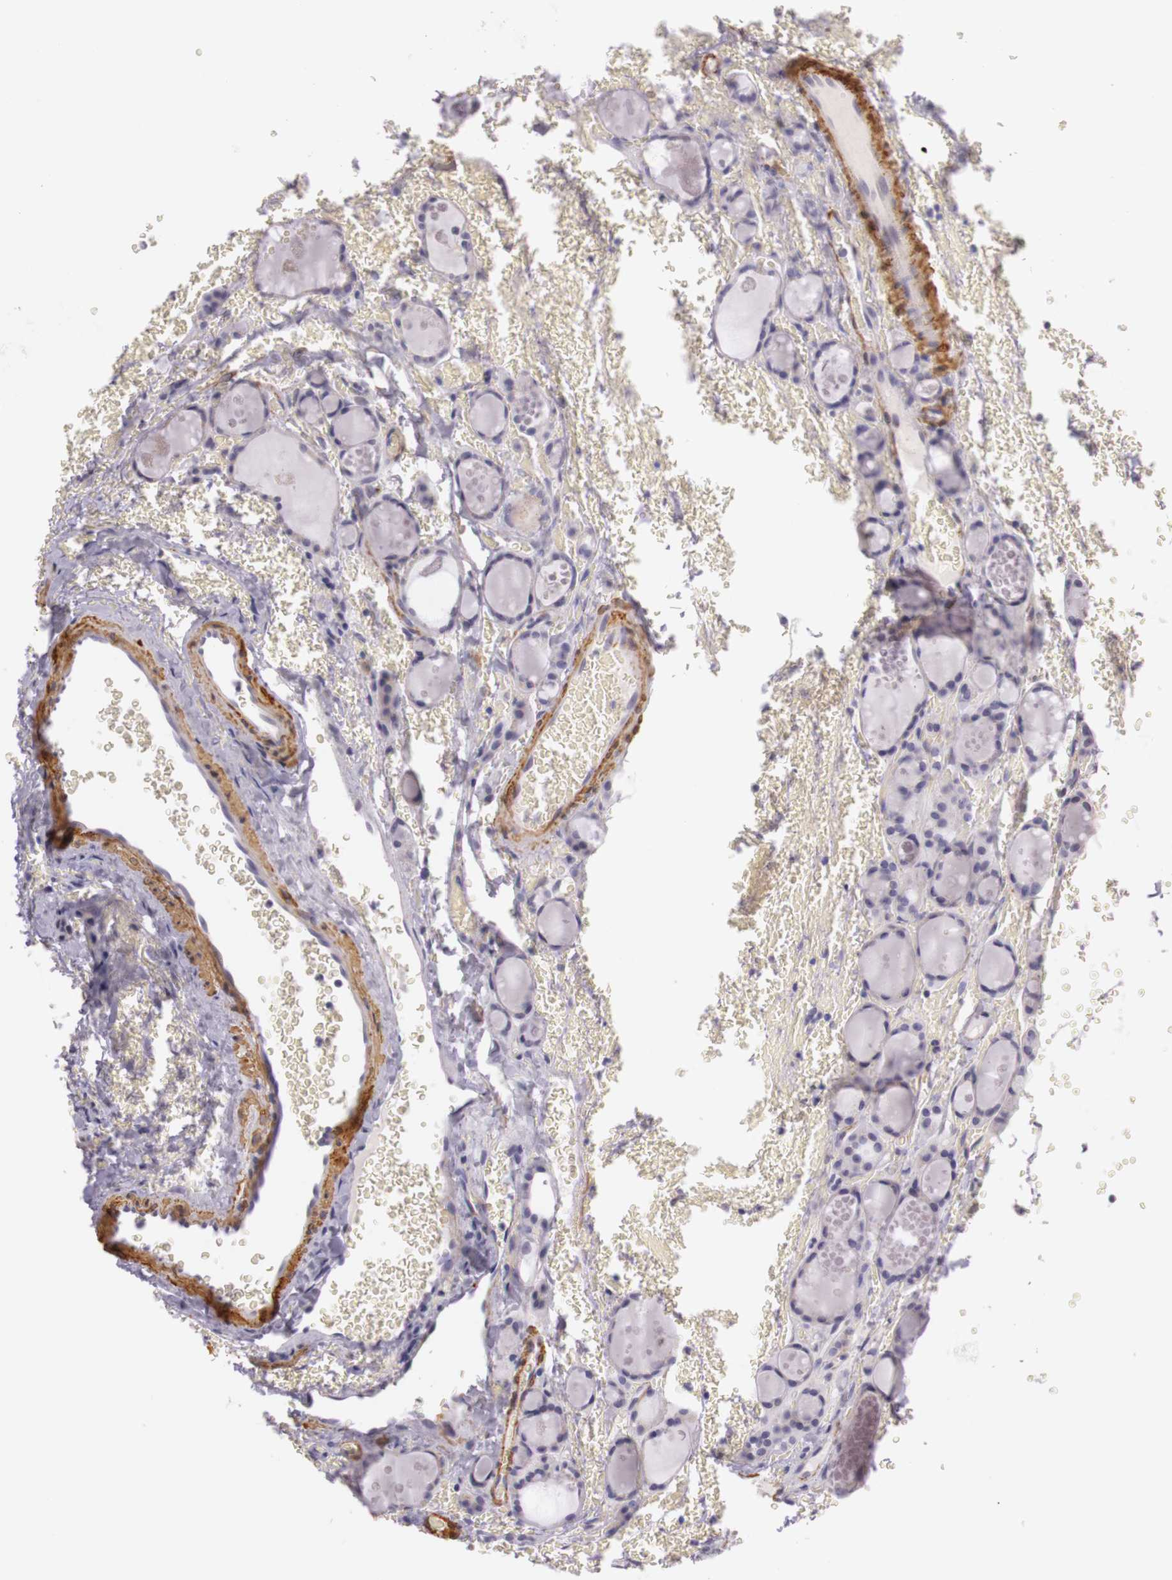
{"staining": {"intensity": "negative", "quantity": "none", "location": "none"}, "tissue": "thyroid cancer", "cell_type": "Tumor cells", "image_type": "cancer", "snomed": [{"axis": "morphology", "description": "Follicular adenoma carcinoma, NOS"}, {"axis": "topography", "description": "Thyroid gland"}], "caption": "Human thyroid cancer (follicular adenoma carcinoma) stained for a protein using IHC shows no staining in tumor cells.", "gene": "CNTN2", "patient": {"sex": "female", "age": 71}}